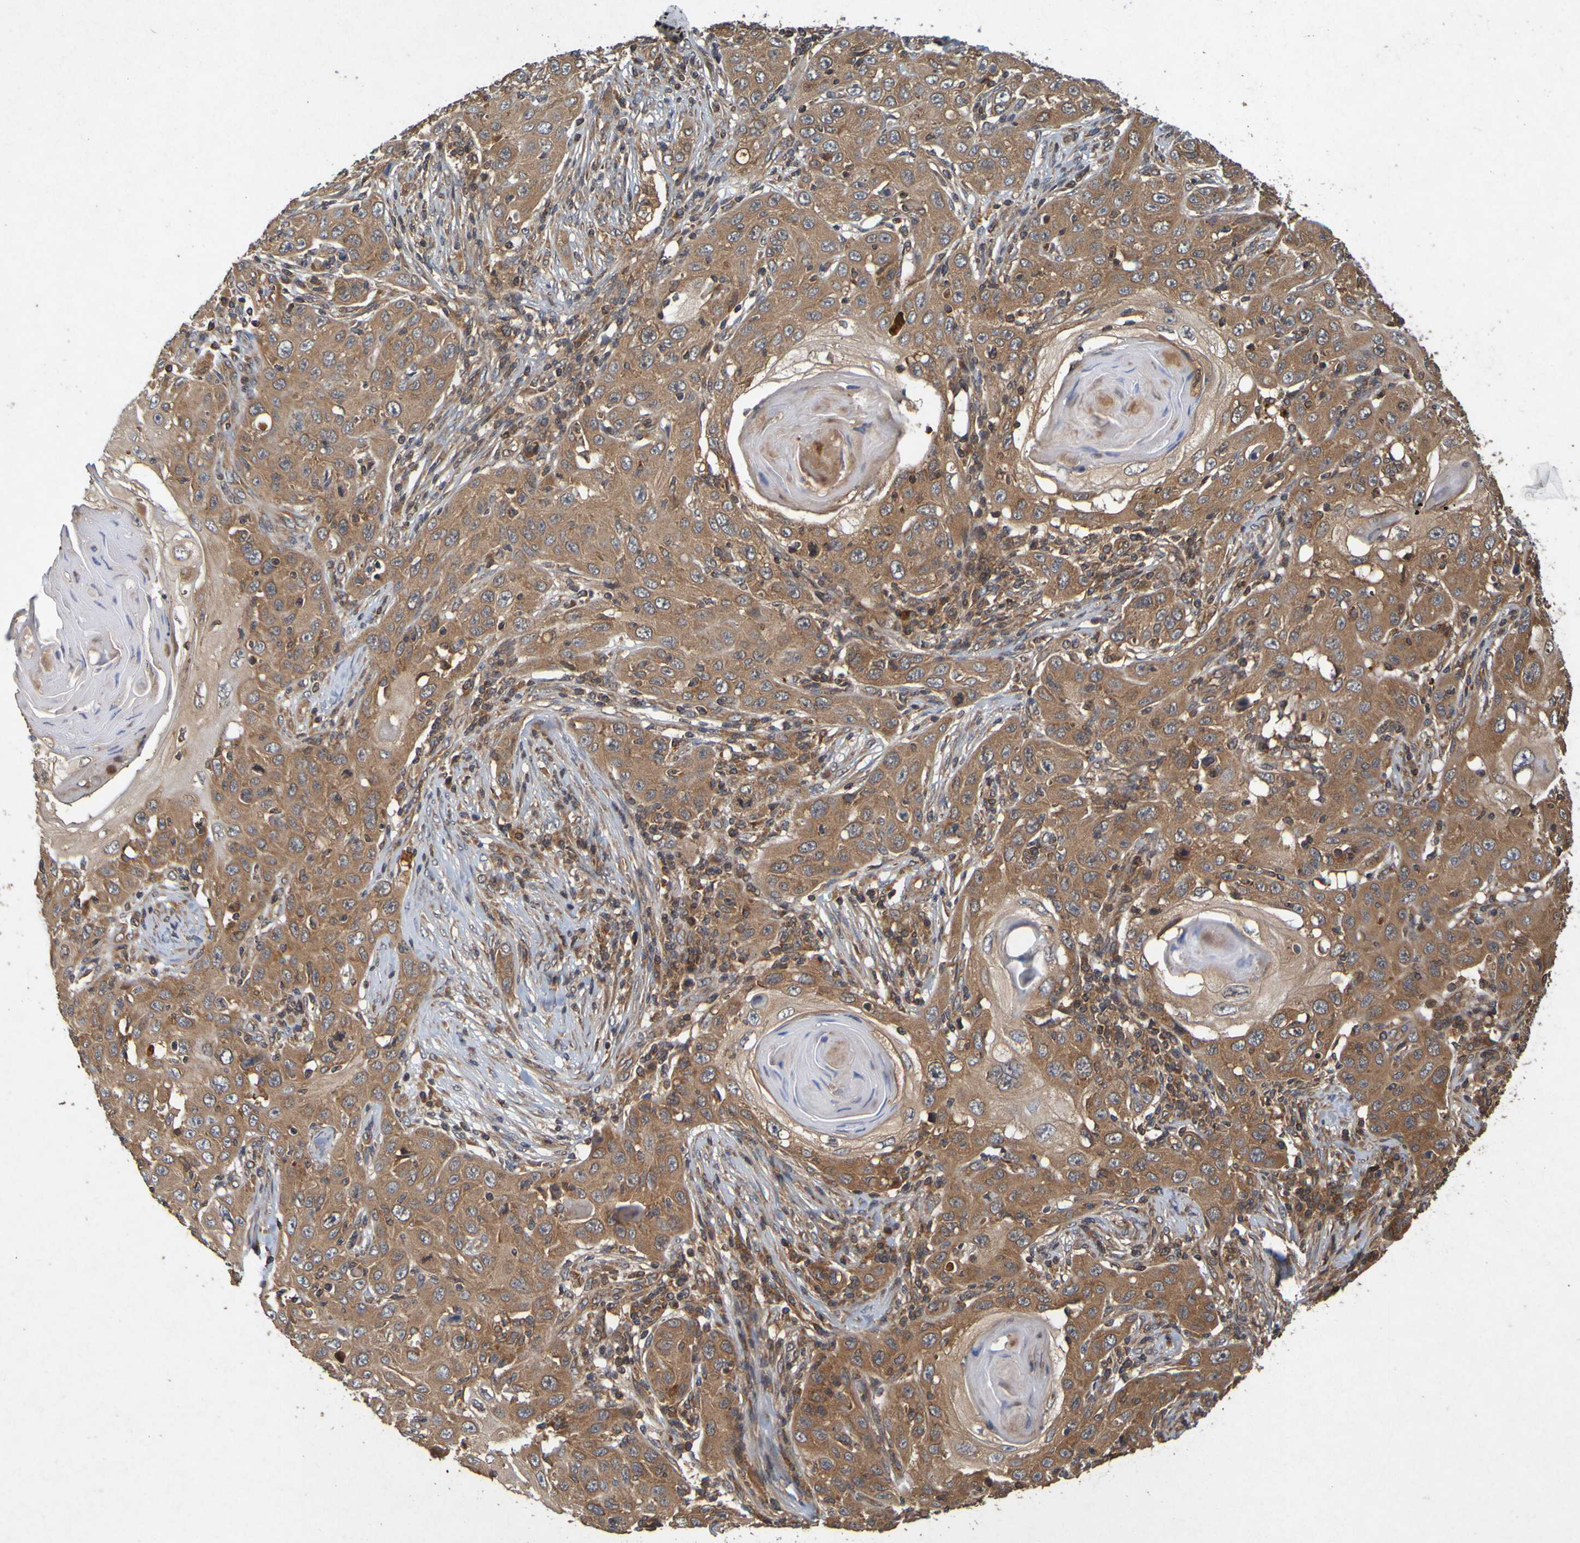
{"staining": {"intensity": "strong", "quantity": ">75%", "location": "cytoplasmic/membranous"}, "tissue": "skin cancer", "cell_type": "Tumor cells", "image_type": "cancer", "snomed": [{"axis": "morphology", "description": "Squamous cell carcinoma, NOS"}, {"axis": "topography", "description": "Skin"}], "caption": "The immunohistochemical stain labels strong cytoplasmic/membranous positivity in tumor cells of skin cancer (squamous cell carcinoma) tissue.", "gene": "OCRL", "patient": {"sex": "female", "age": 88}}